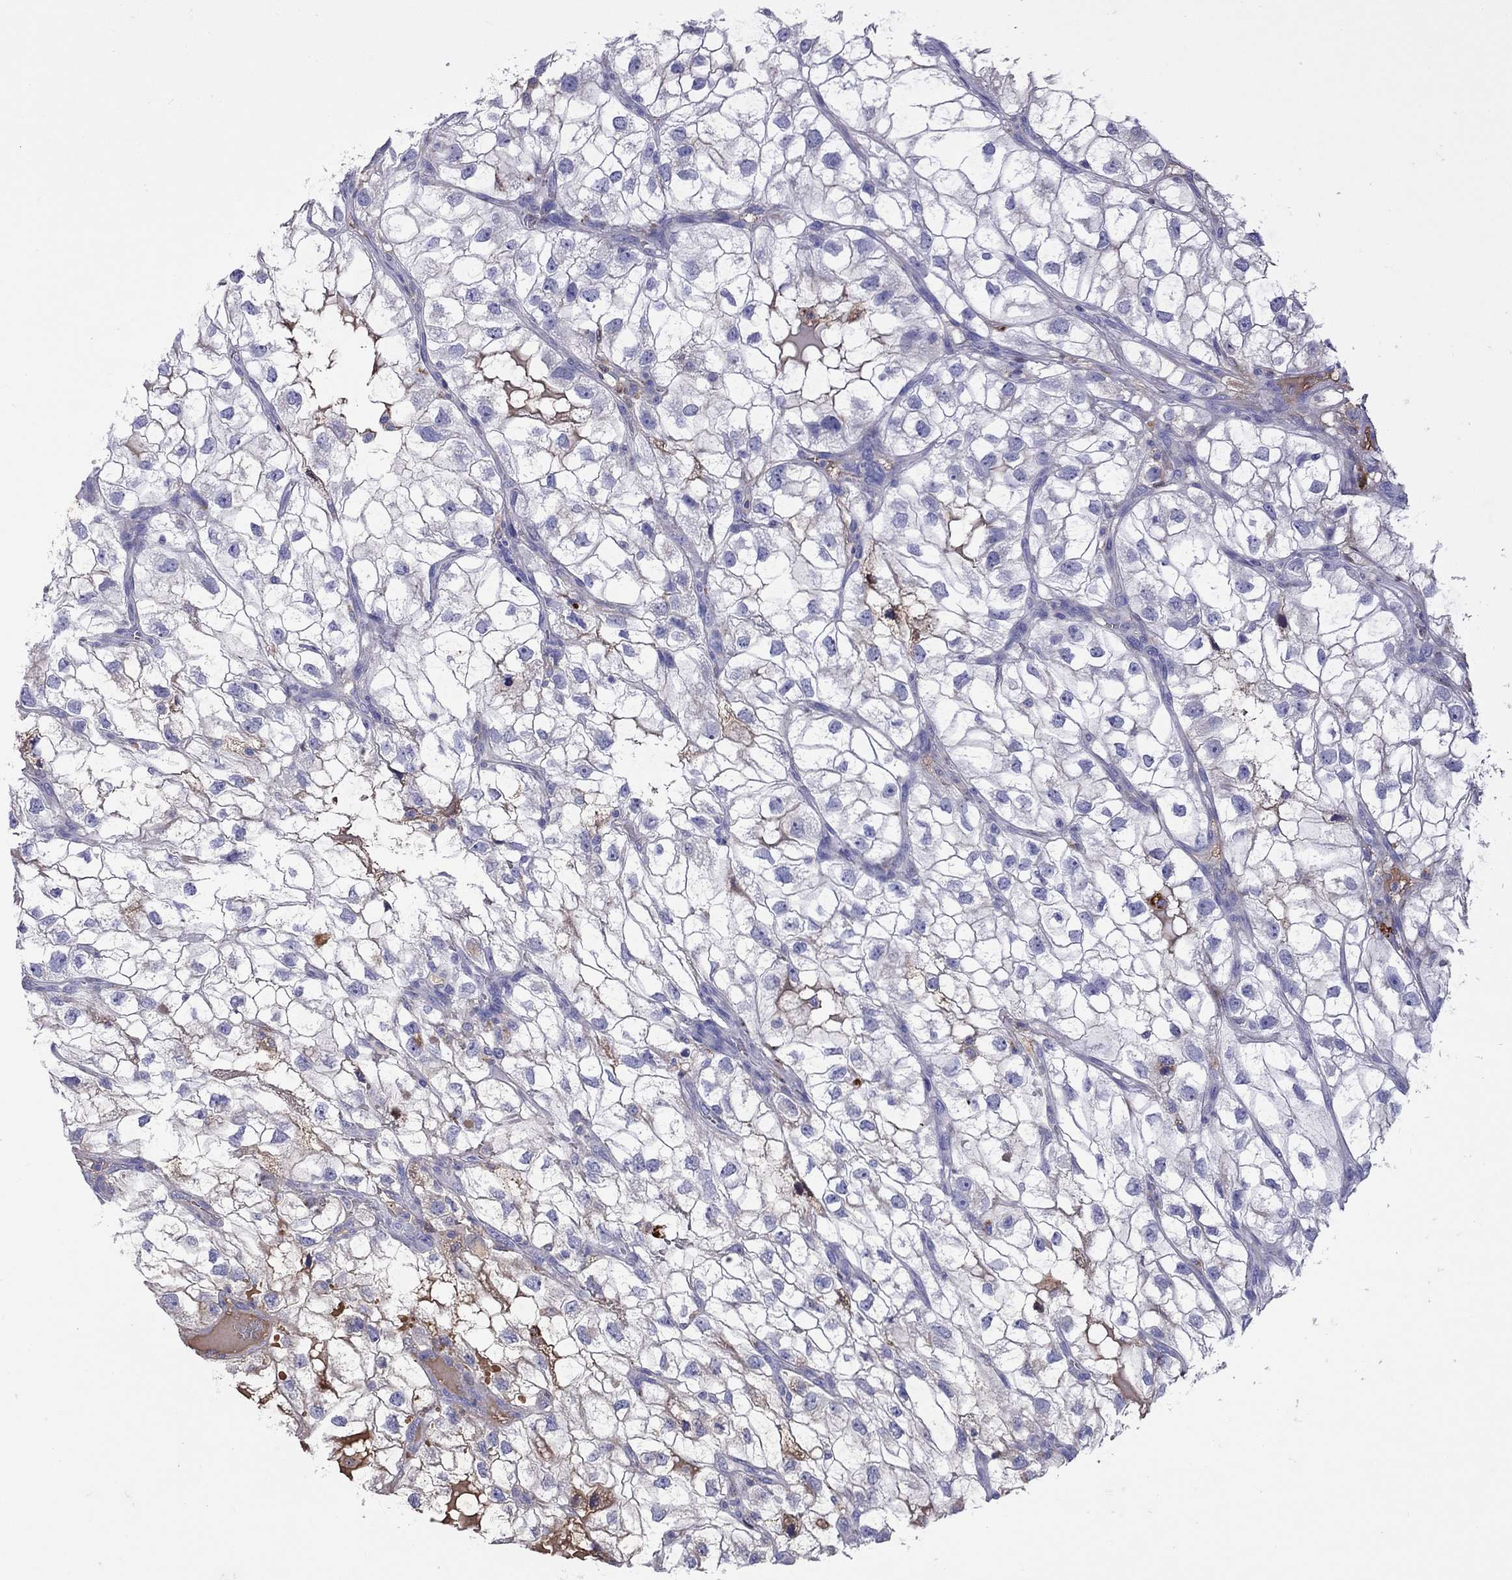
{"staining": {"intensity": "negative", "quantity": "none", "location": "none"}, "tissue": "renal cancer", "cell_type": "Tumor cells", "image_type": "cancer", "snomed": [{"axis": "morphology", "description": "Adenocarcinoma, NOS"}, {"axis": "topography", "description": "Kidney"}], "caption": "Immunohistochemistry (IHC) image of neoplastic tissue: human adenocarcinoma (renal) stained with DAB (3,3'-diaminobenzidine) exhibits no significant protein positivity in tumor cells.", "gene": "SERPINA3", "patient": {"sex": "male", "age": 59}}